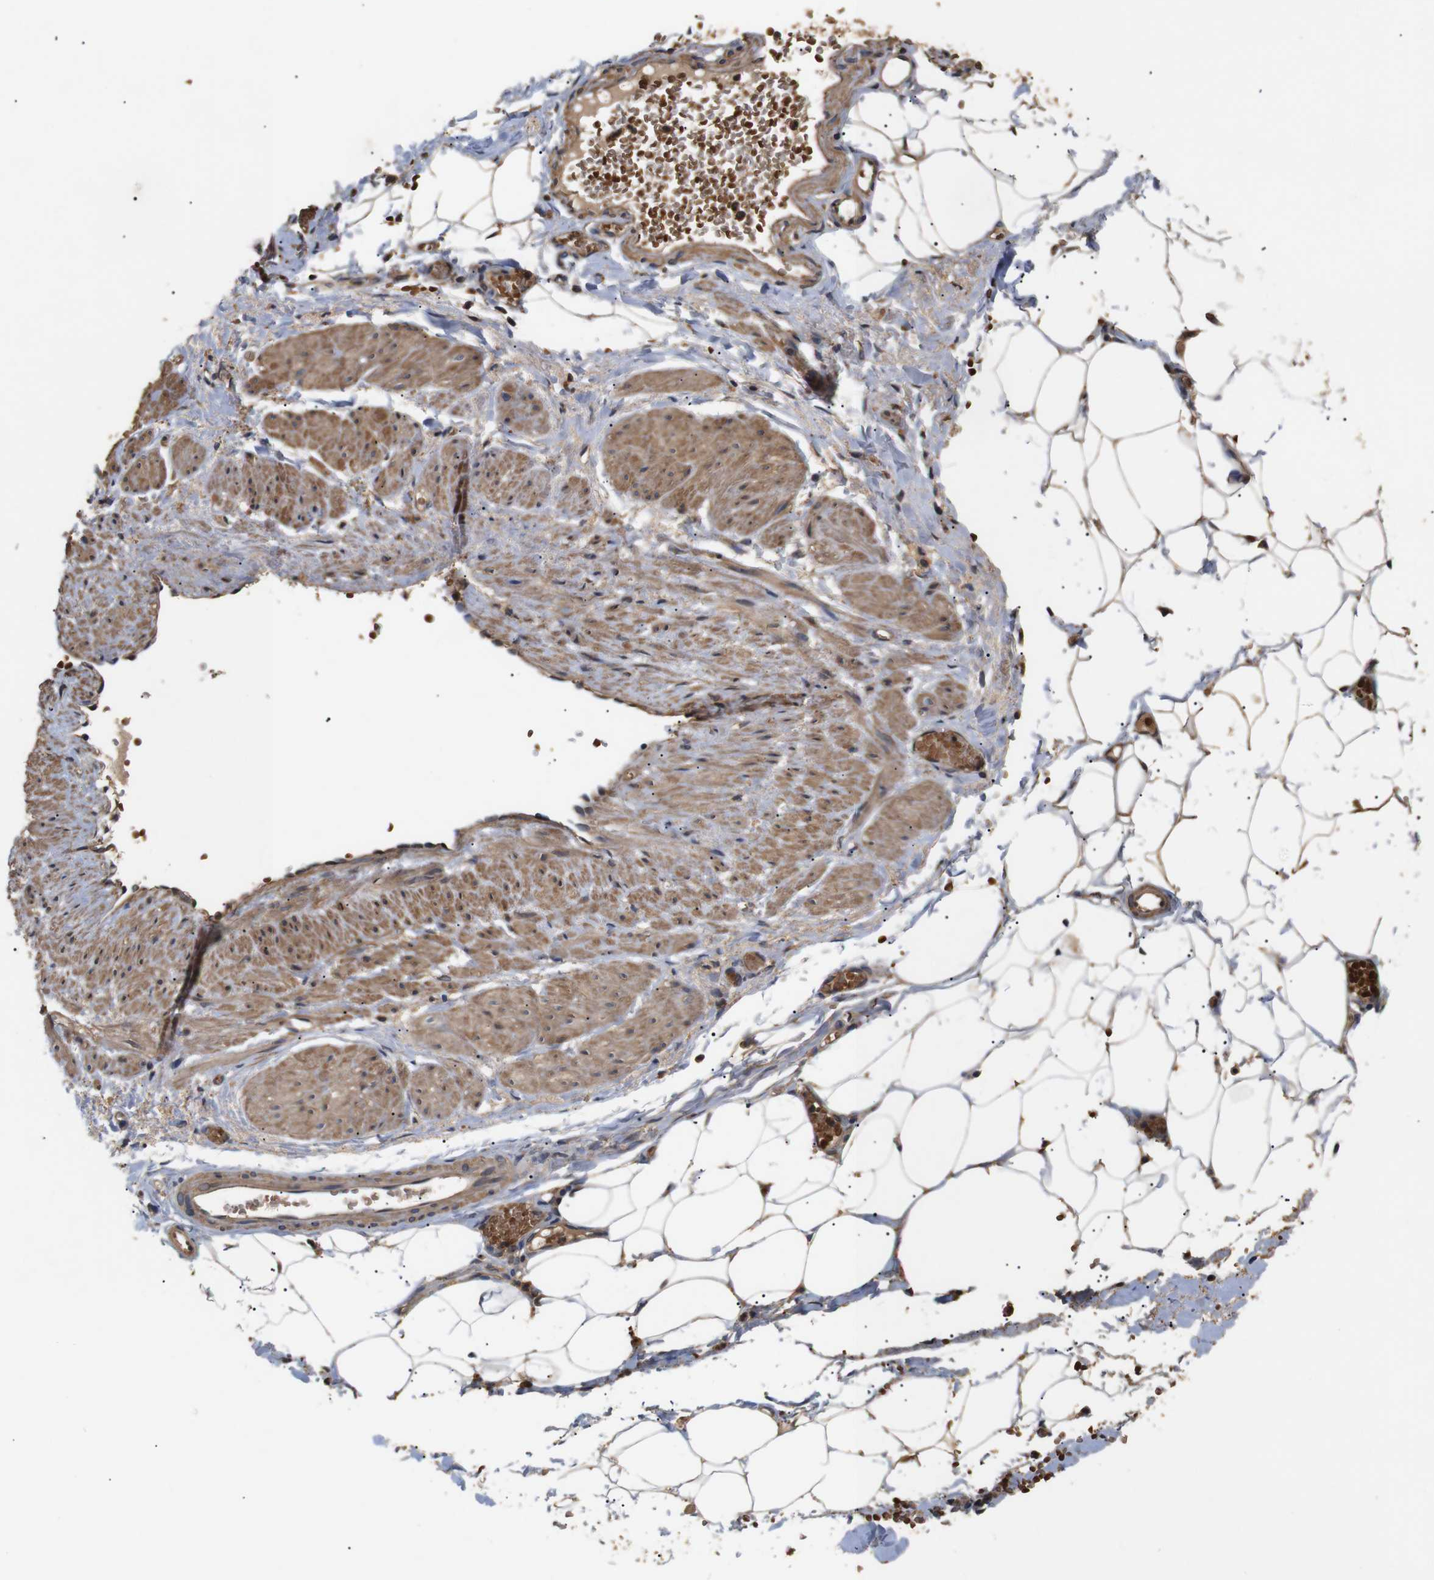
{"staining": {"intensity": "weak", "quantity": ">75%", "location": "cytoplasmic/membranous"}, "tissue": "adipose tissue", "cell_type": "Adipocytes", "image_type": "normal", "snomed": [{"axis": "morphology", "description": "Normal tissue, NOS"}, {"axis": "topography", "description": "Soft tissue"}, {"axis": "topography", "description": "Vascular tissue"}], "caption": "Immunohistochemical staining of benign human adipose tissue exhibits low levels of weak cytoplasmic/membranous staining in about >75% of adipocytes. The staining was performed using DAB, with brown indicating positive protein expression. Nuclei are stained blue with hematoxylin.", "gene": "DDR1", "patient": {"sex": "female", "age": 35}}